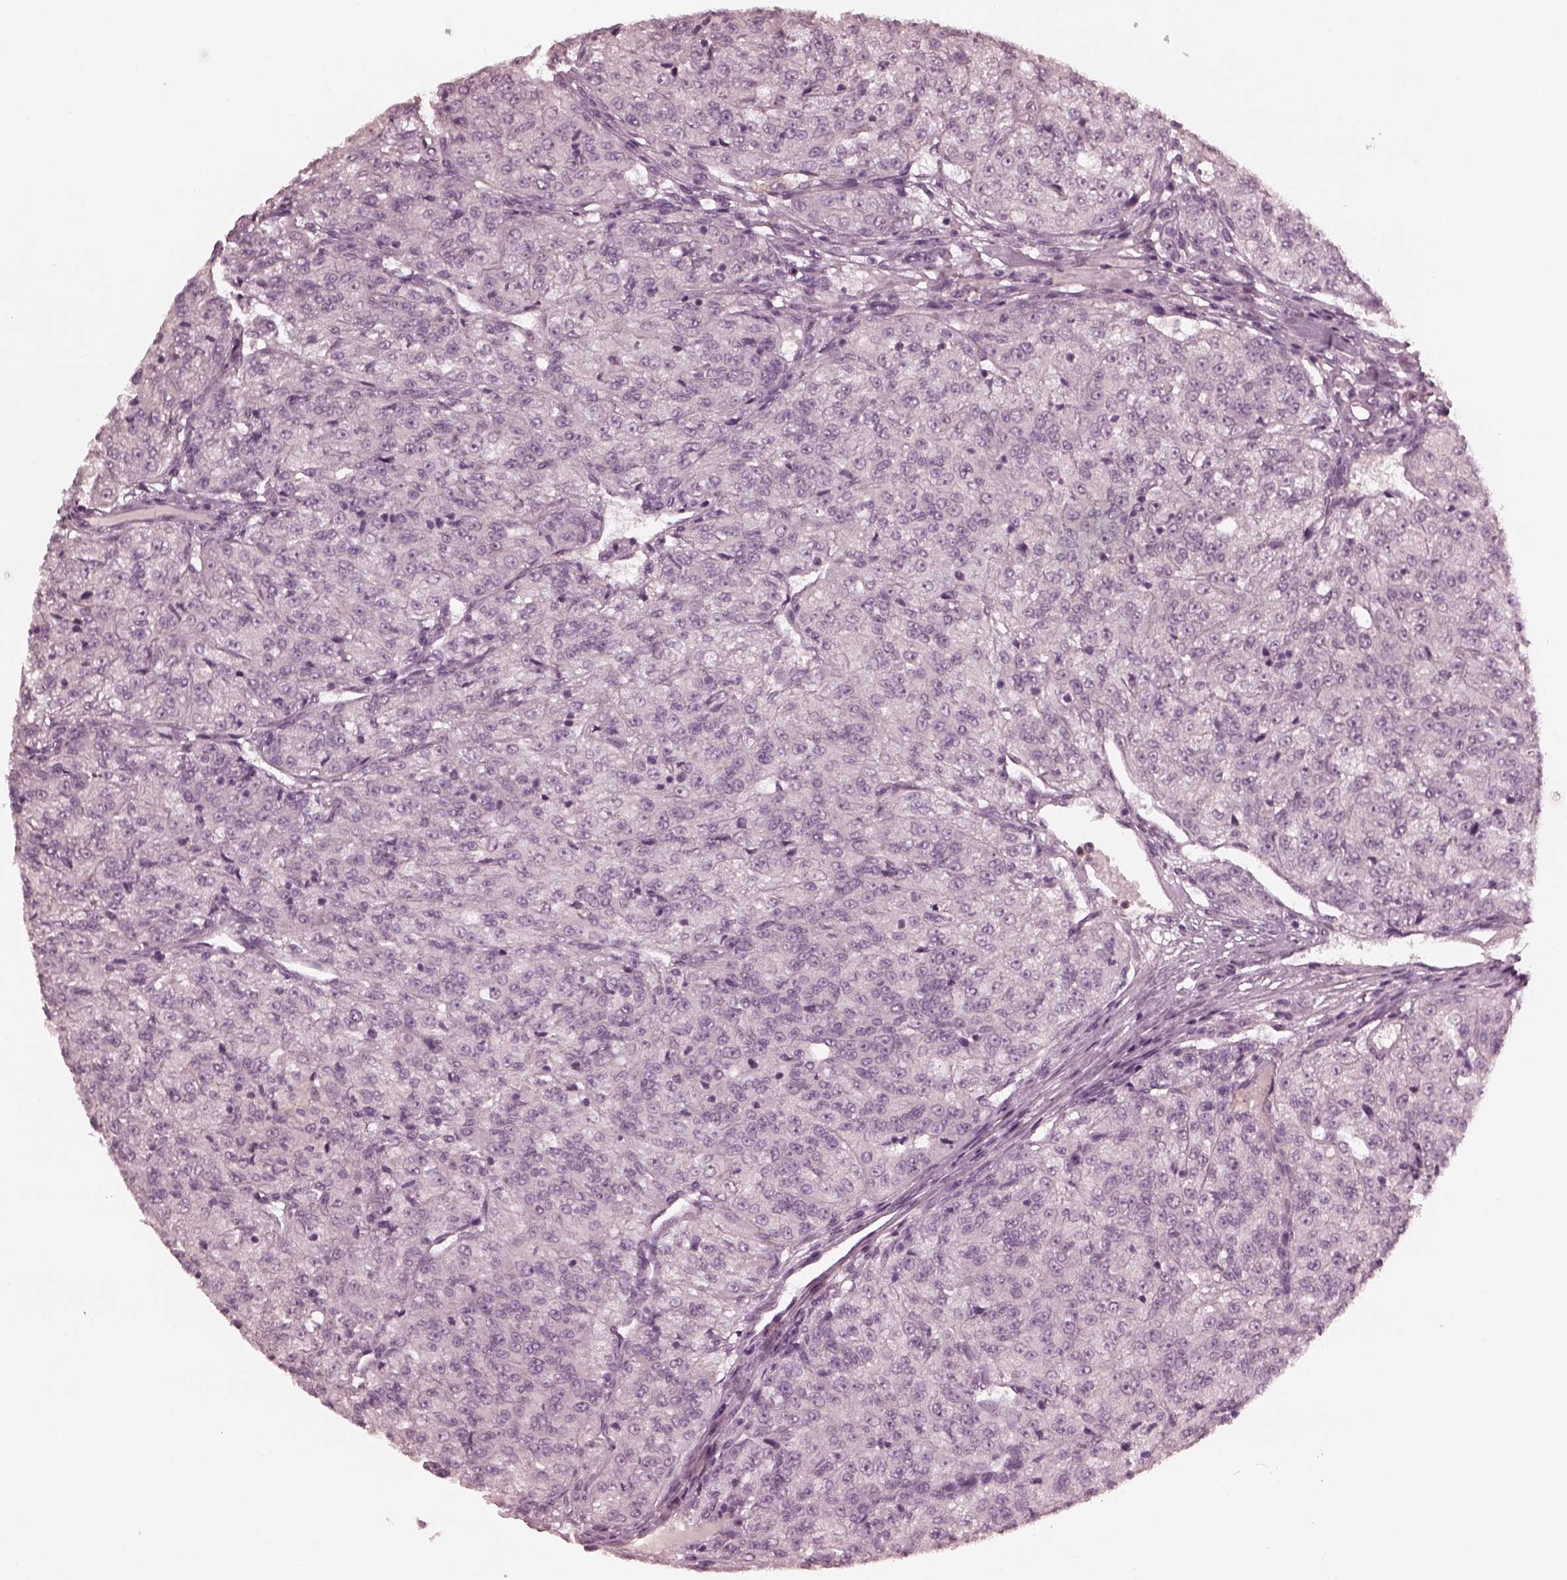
{"staining": {"intensity": "negative", "quantity": "none", "location": "none"}, "tissue": "renal cancer", "cell_type": "Tumor cells", "image_type": "cancer", "snomed": [{"axis": "morphology", "description": "Adenocarcinoma, NOS"}, {"axis": "topography", "description": "Kidney"}], "caption": "High power microscopy photomicrograph of an immunohistochemistry (IHC) histopathology image of renal adenocarcinoma, revealing no significant expression in tumor cells.", "gene": "KRT79", "patient": {"sex": "female", "age": 63}}